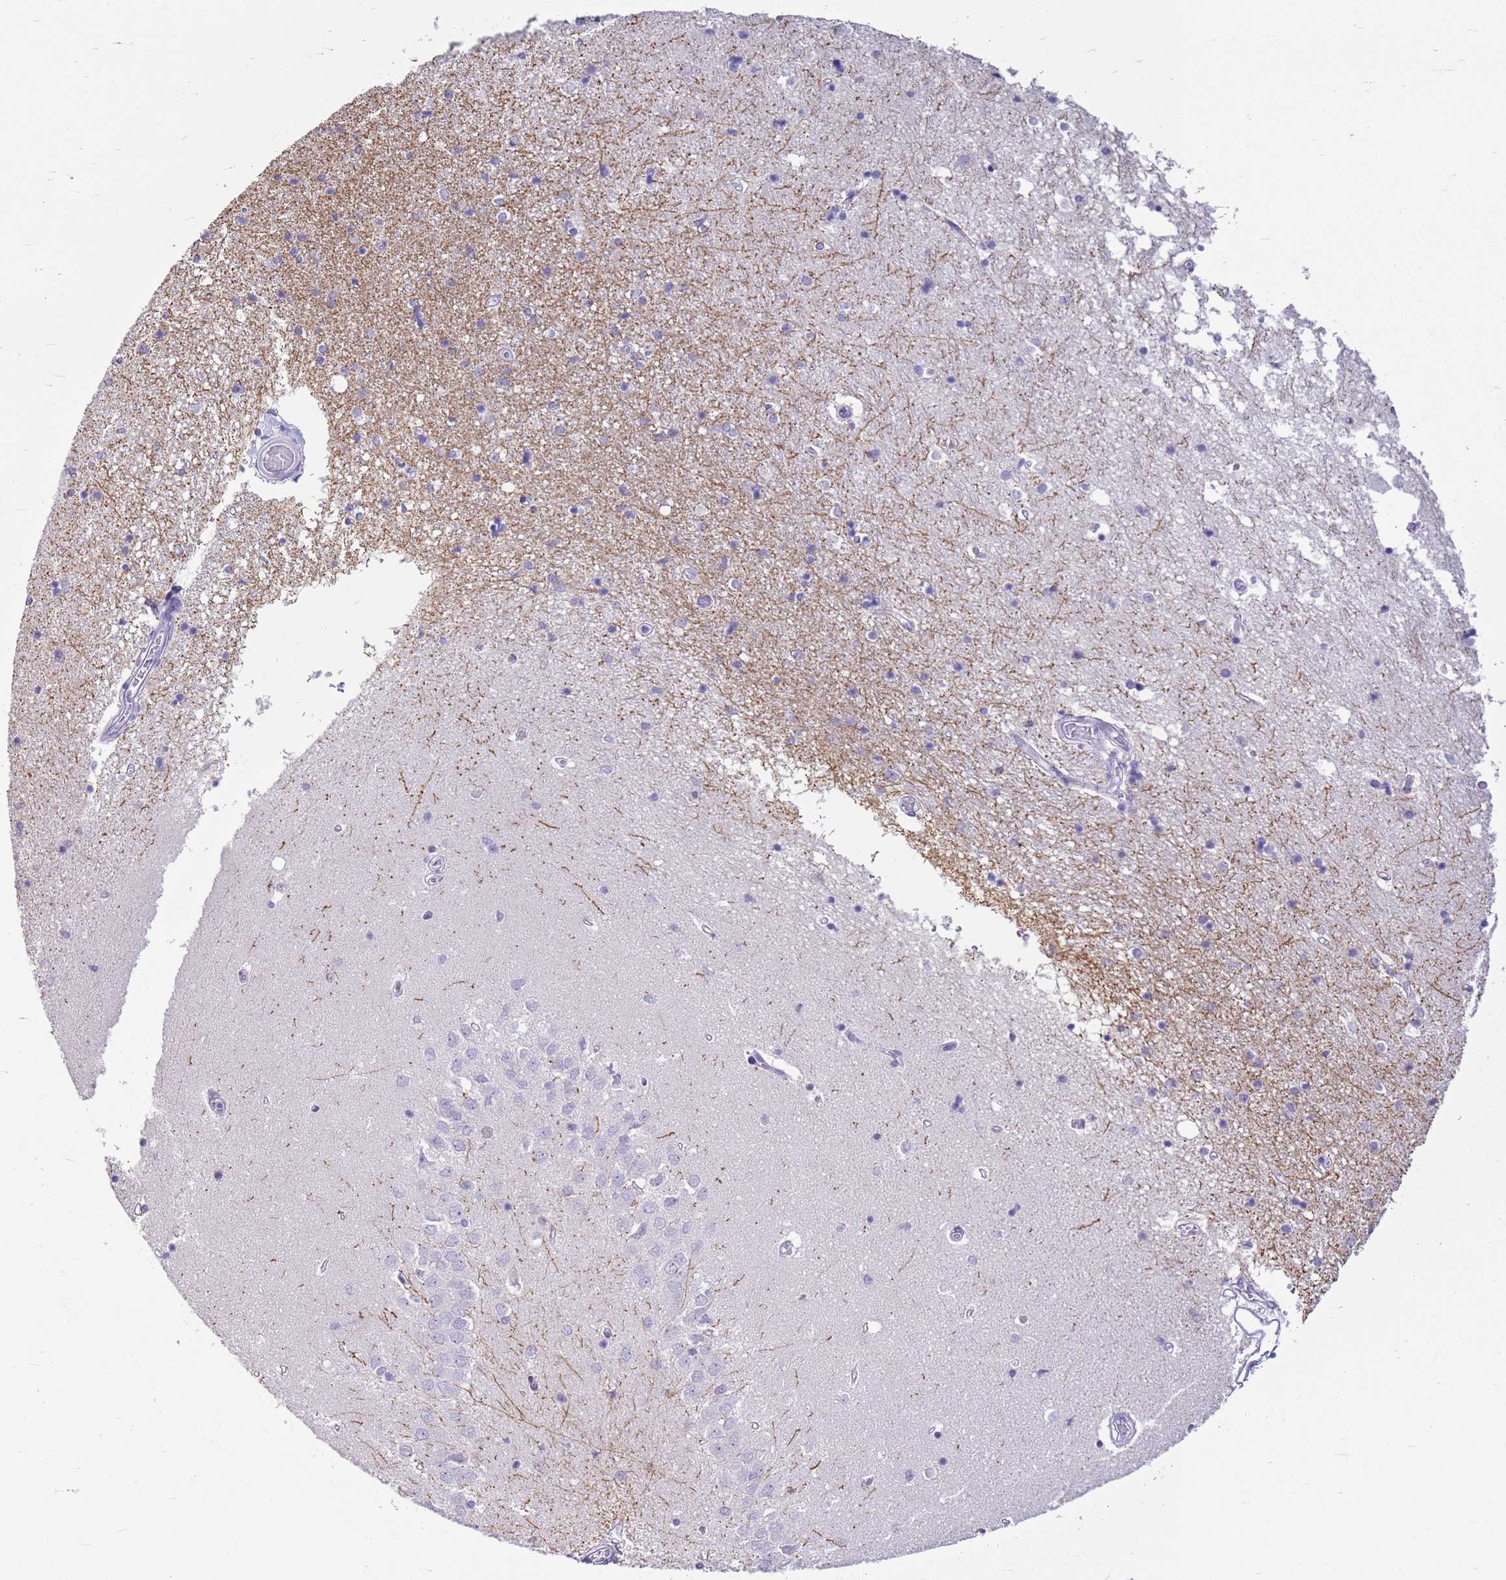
{"staining": {"intensity": "negative", "quantity": "none", "location": "none"}, "tissue": "hippocampus", "cell_type": "Glial cells", "image_type": "normal", "snomed": [{"axis": "morphology", "description": "Normal tissue, NOS"}, {"axis": "topography", "description": "Hippocampus"}], "caption": "IHC of unremarkable hippocampus reveals no staining in glial cells.", "gene": "FABP2", "patient": {"sex": "male", "age": 45}}